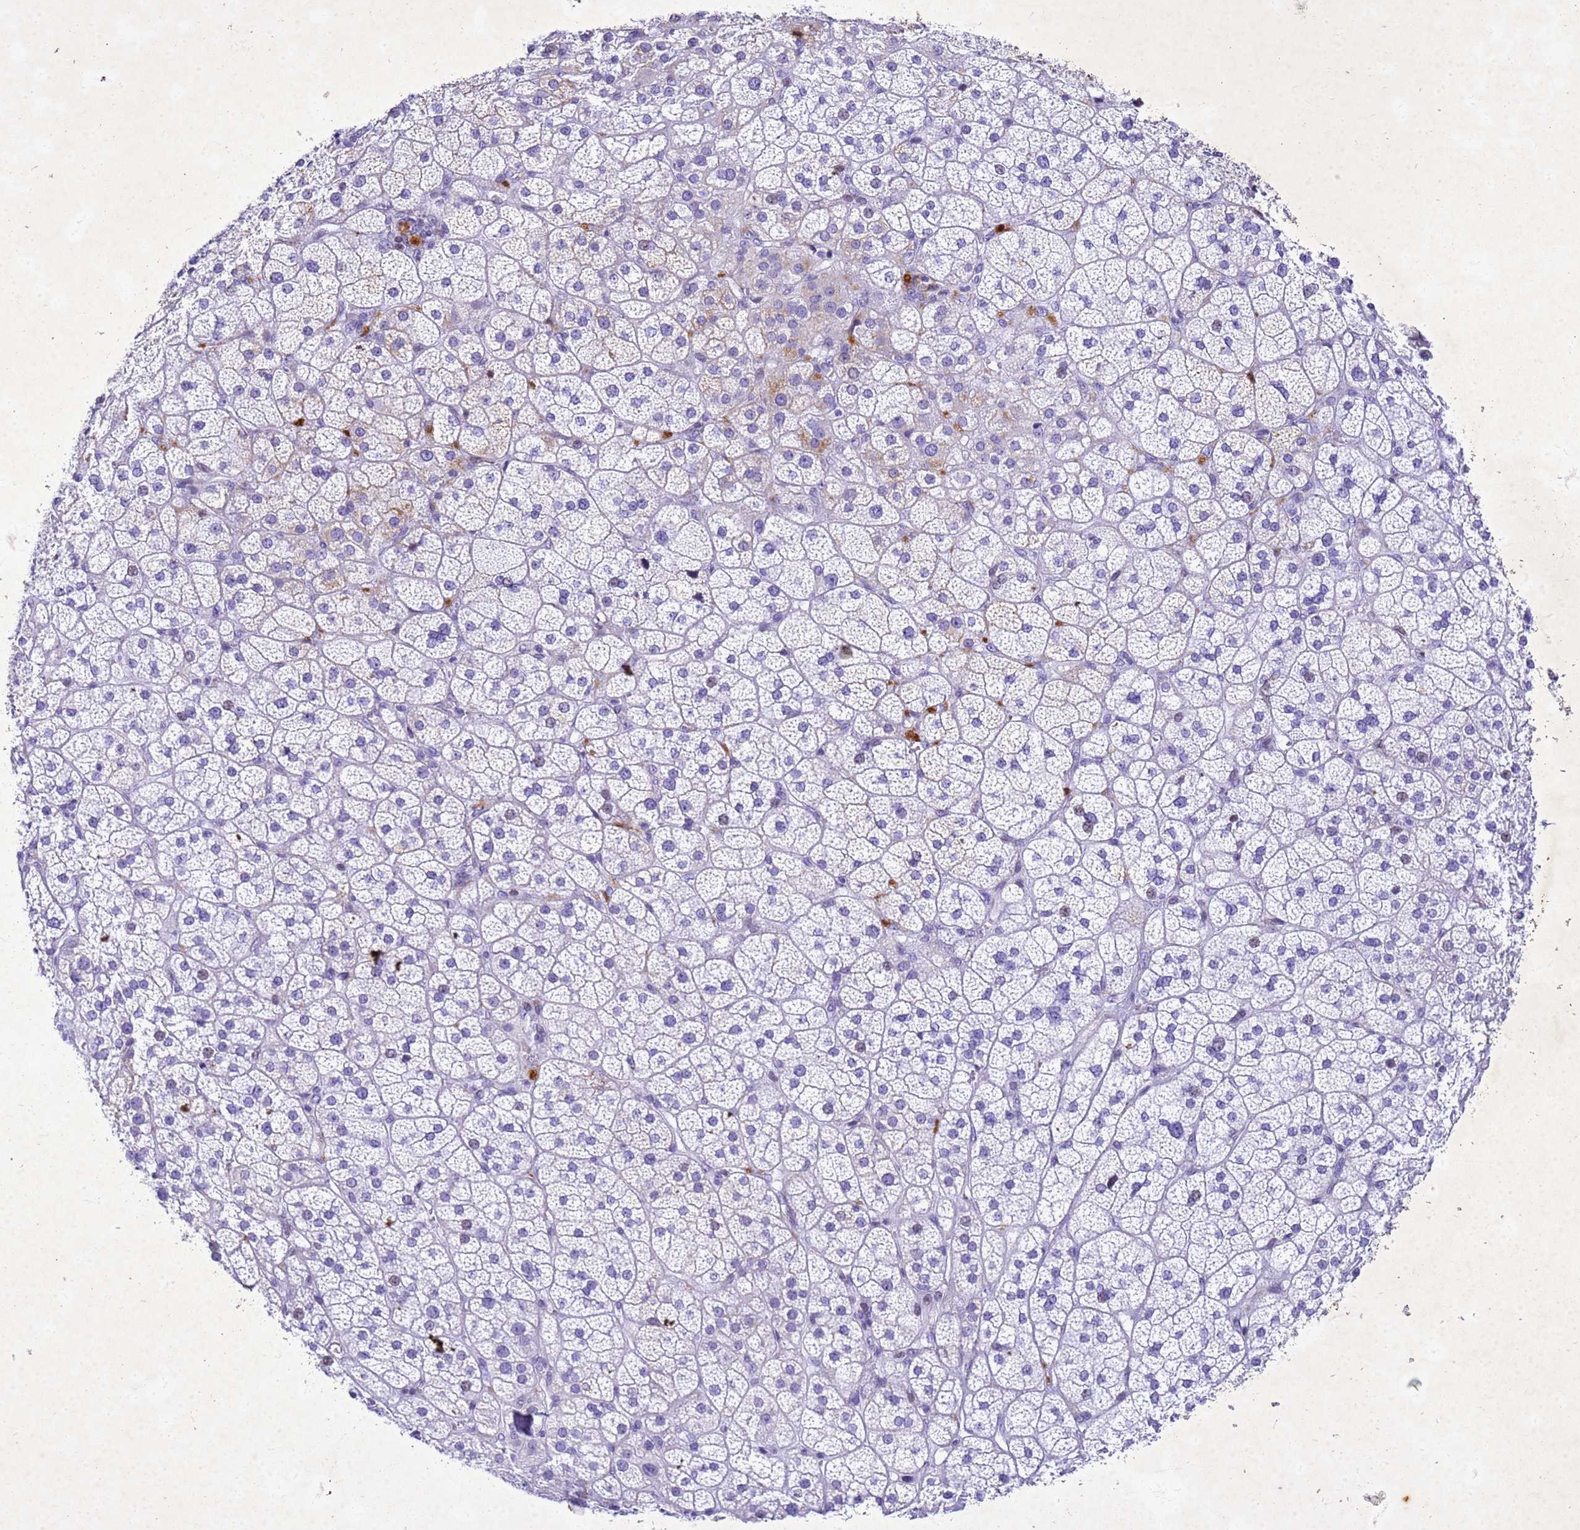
{"staining": {"intensity": "negative", "quantity": "none", "location": "none"}, "tissue": "adrenal gland", "cell_type": "Glandular cells", "image_type": "normal", "snomed": [{"axis": "morphology", "description": "Normal tissue, NOS"}, {"axis": "topography", "description": "Adrenal gland"}], "caption": "Glandular cells are negative for brown protein staining in unremarkable adrenal gland. (Brightfield microscopy of DAB (3,3'-diaminobenzidine) immunohistochemistry (IHC) at high magnification).", "gene": "COPS9", "patient": {"sex": "female", "age": 70}}